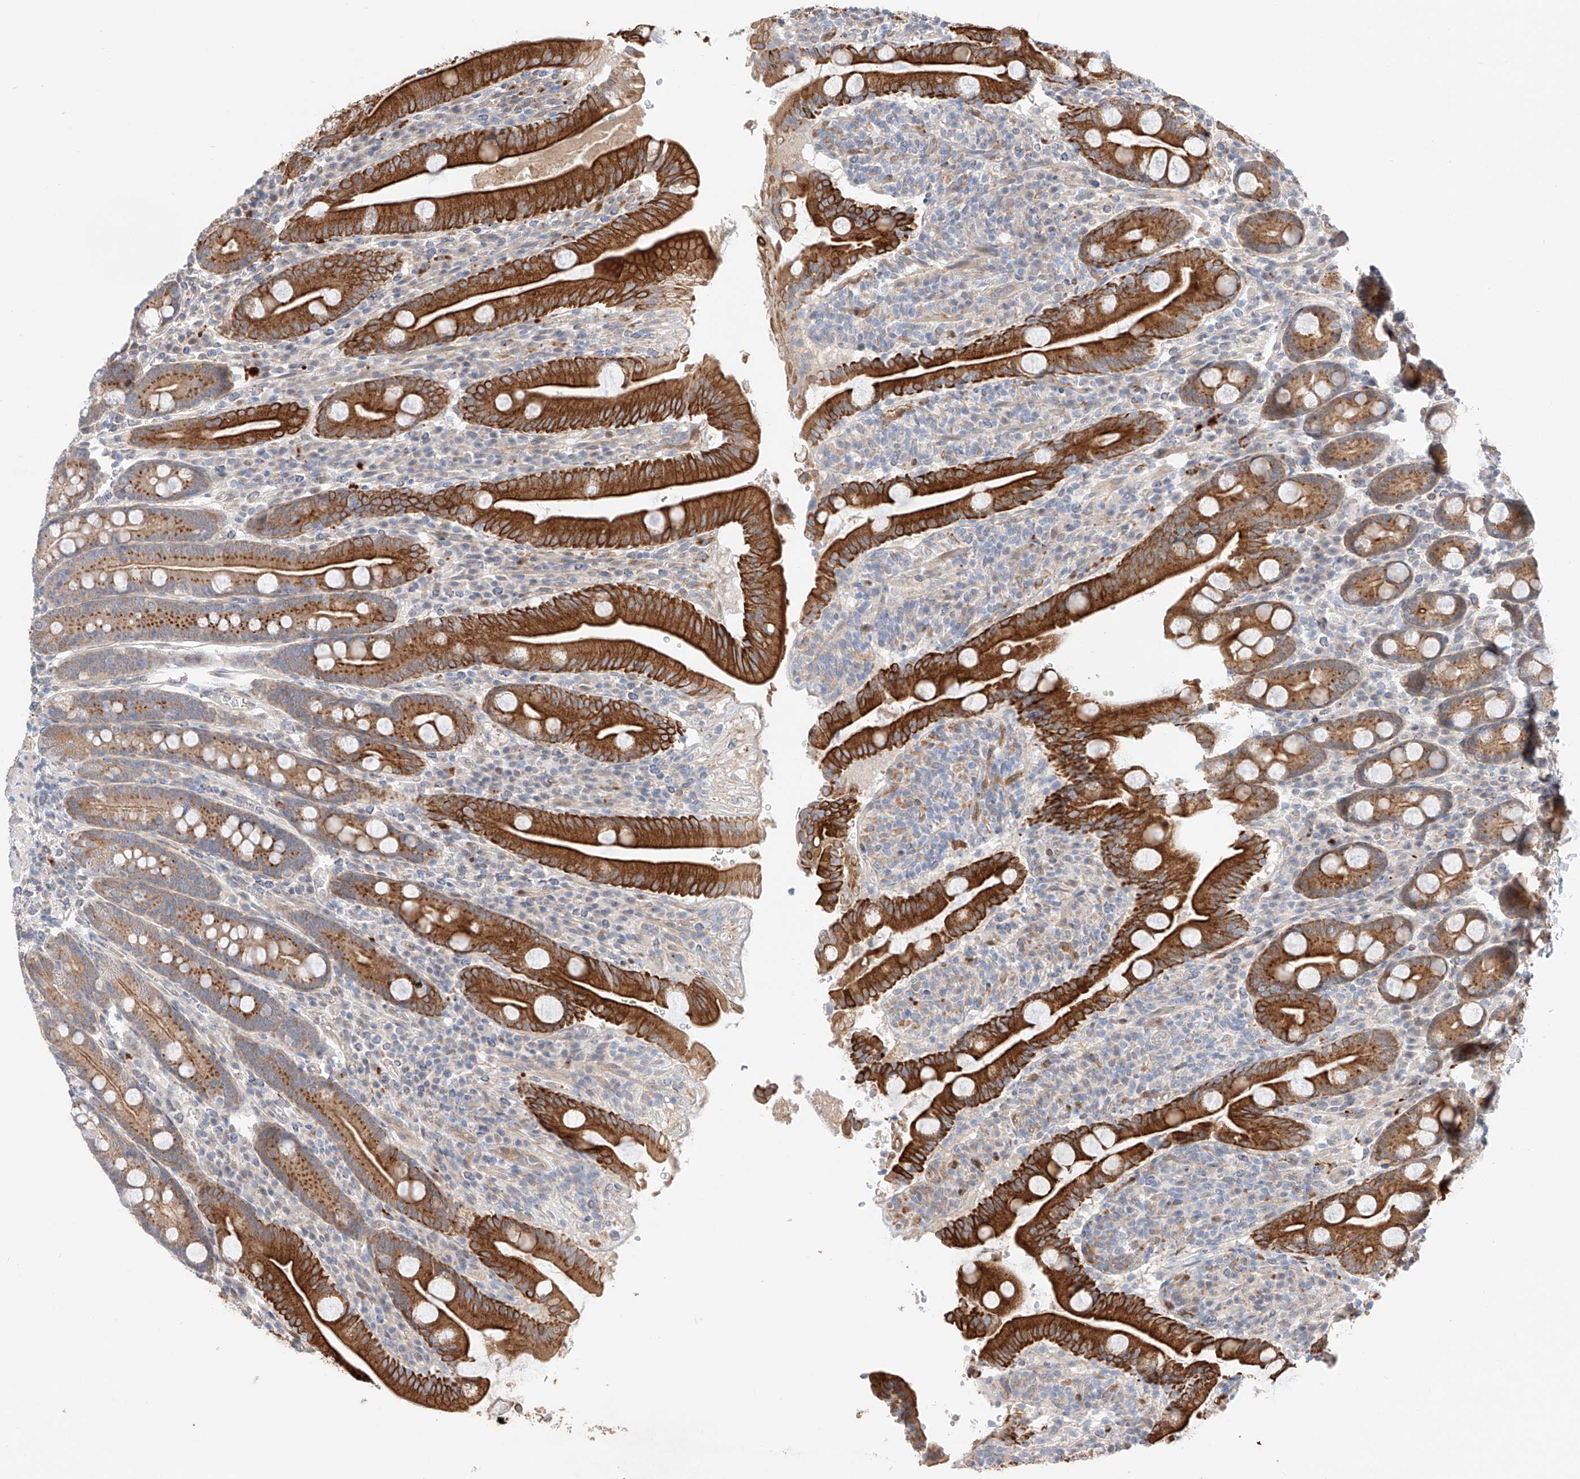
{"staining": {"intensity": "strong", "quantity": ">75%", "location": "cytoplasmic/membranous"}, "tissue": "duodenum", "cell_type": "Glandular cells", "image_type": "normal", "snomed": [{"axis": "morphology", "description": "Normal tissue, NOS"}, {"axis": "topography", "description": "Duodenum"}], "caption": "Glandular cells reveal strong cytoplasmic/membranous expression in about >75% of cells in benign duodenum.", "gene": "GCNT1", "patient": {"sex": "male", "age": 35}}